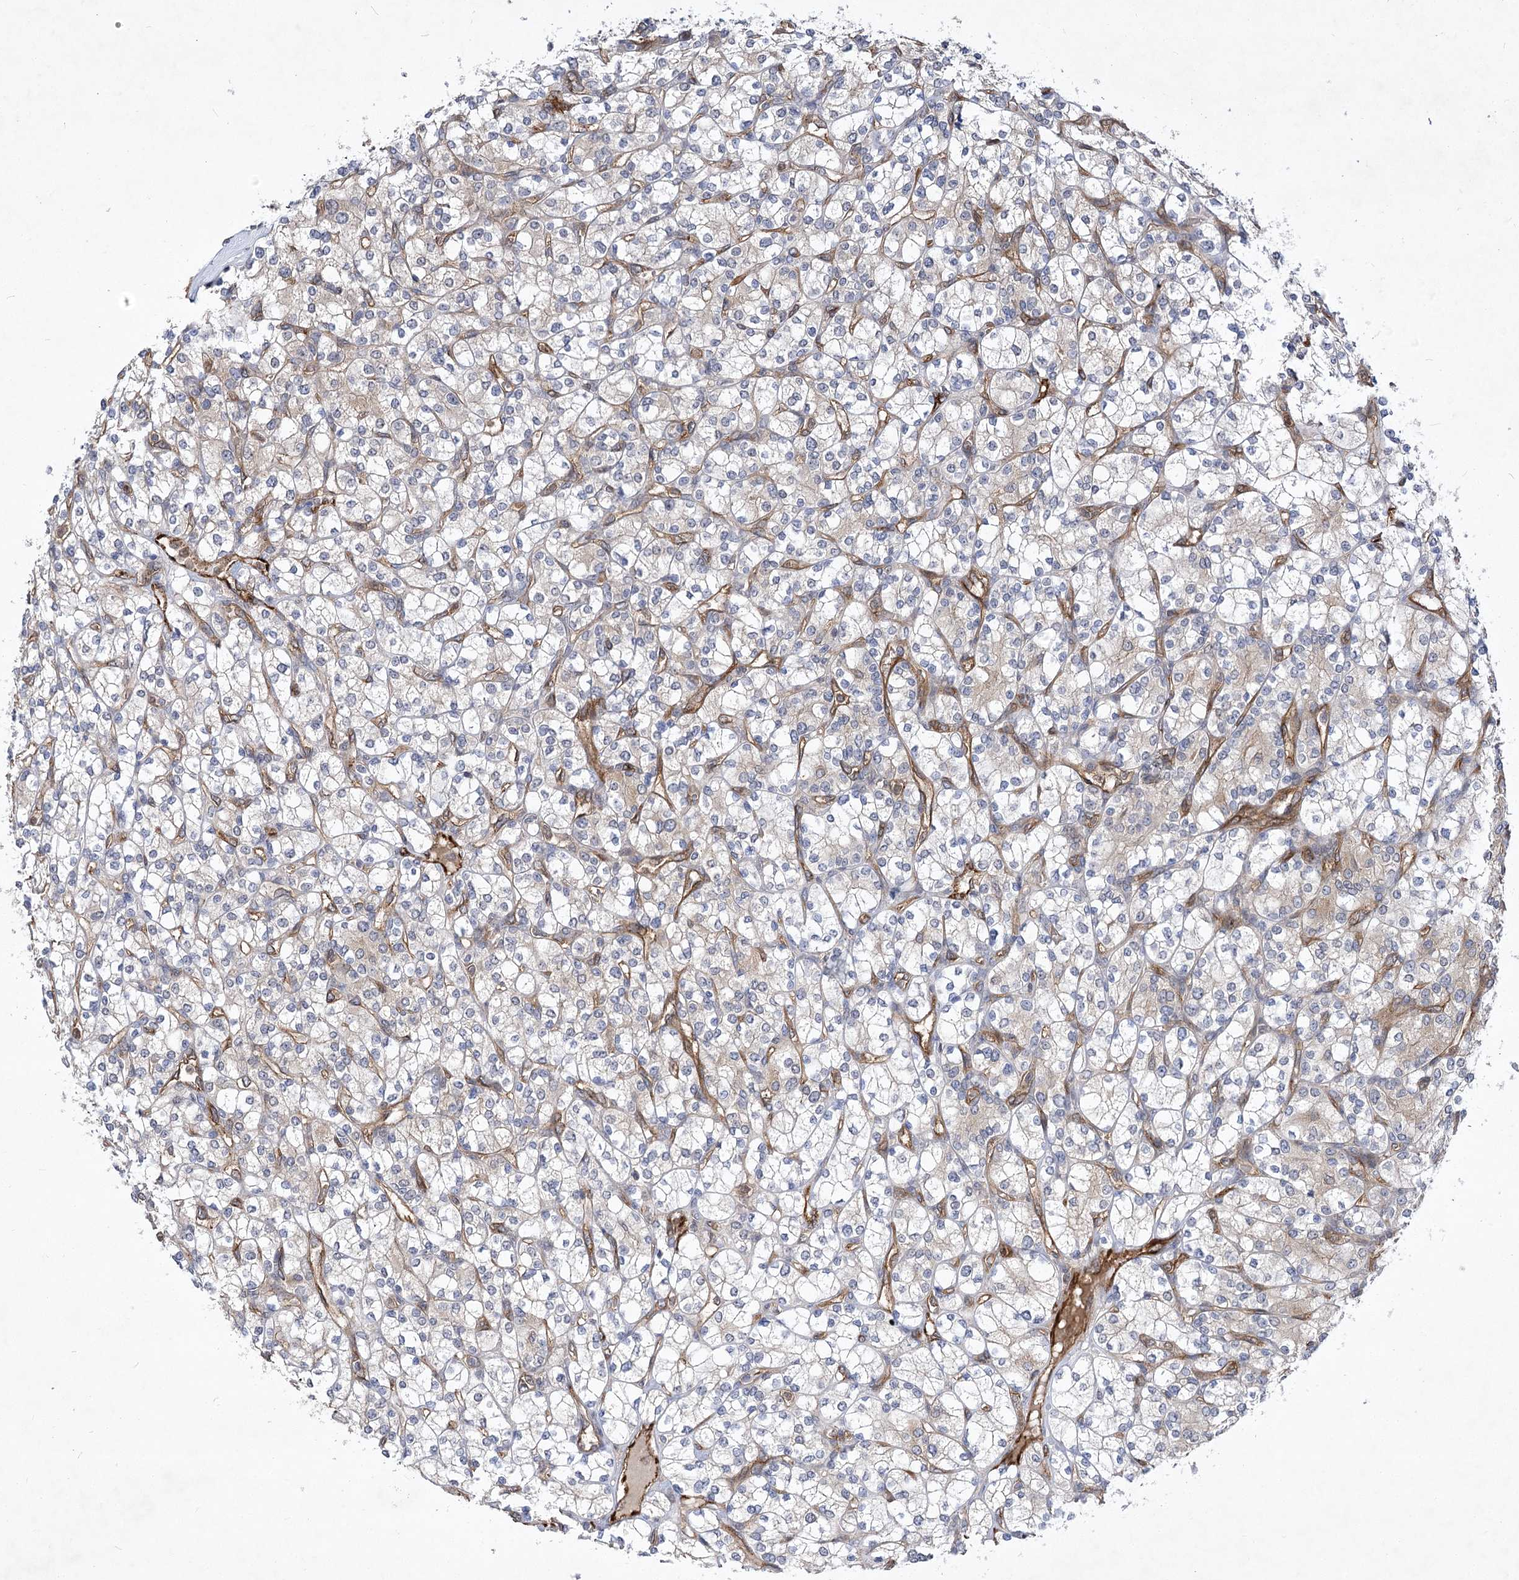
{"staining": {"intensity": "negative", "quantity": "none", "location": "none"}, "tissue": "renal cancer", "cell_type": "Tumor cells", "image_type": "cancer", "snomed": [{"axis": "morphology", "description": "Adenocarcinoma, NOS"}, {"axis": "topography", "description": "Kidney"}], "caption": "An immunohistochemistry photomicrograph of renal cancer is shown. There is no staining in tumor cells of renal cancer.", "gene": "ARHGAP31", "patient": {"sex": "male", "age": 77}}